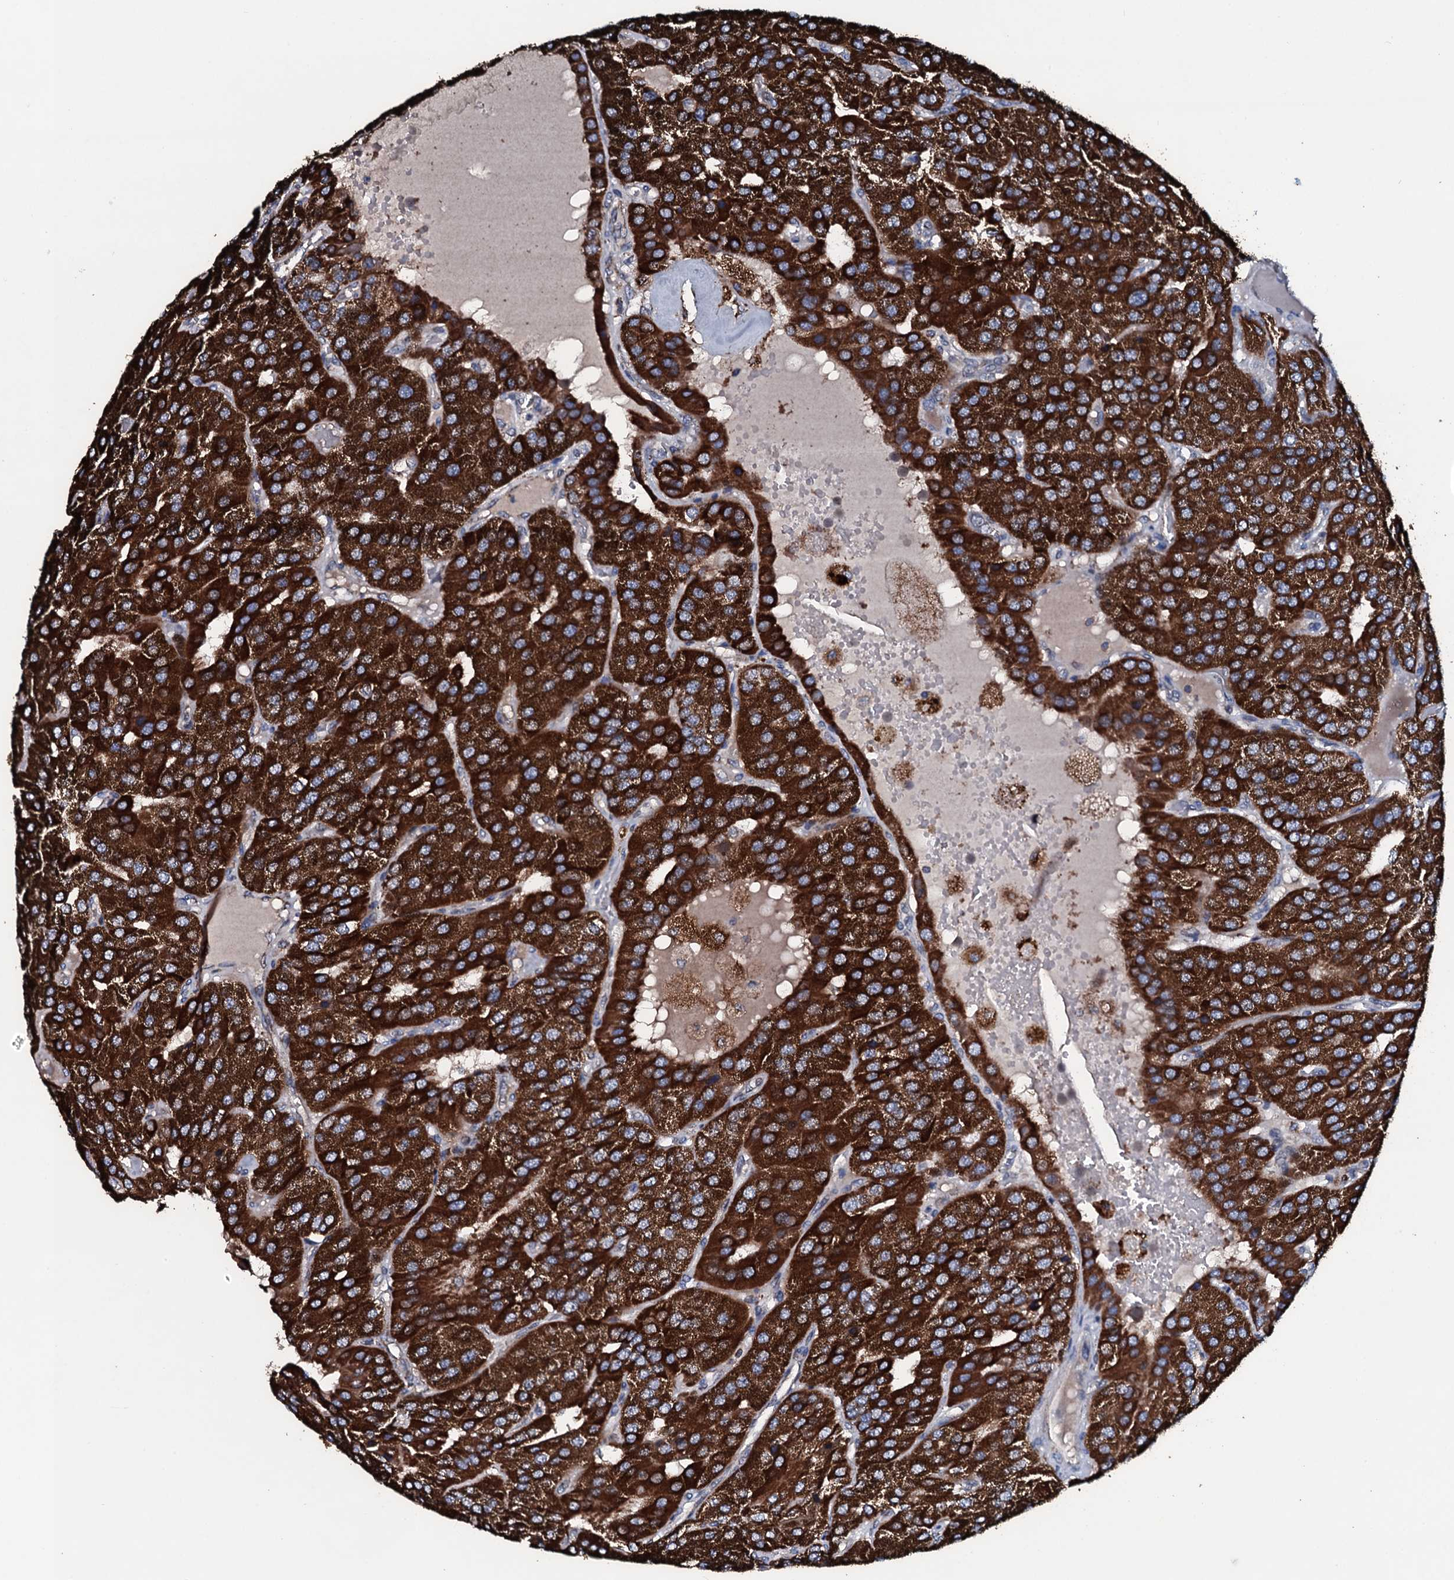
{"staining": {"intensity": "strong", "quantity": ">75%", "location": "cytoplasmic/membranous"}, "tissue": "parathyroid gland", "cell_type": "Glandular cells", "image_type": "normal", "snomed": [{"axis": "morphology", "description": "Normal tissue, NOS"}, {"axis": "morphology", "description": "Adenoma, NOS"}, {"axis": "topography", "description": "Parathyroid gland"}], "caption": "IHC image of normal human parathyroid gland stained for a protein (brown), which reveals high levels of strong cytoplasmic/membranous staining in approximately >75% of glandular cells.", "gene": "DYNC2I2", "patient": {"sex": "female", "age": 86}}